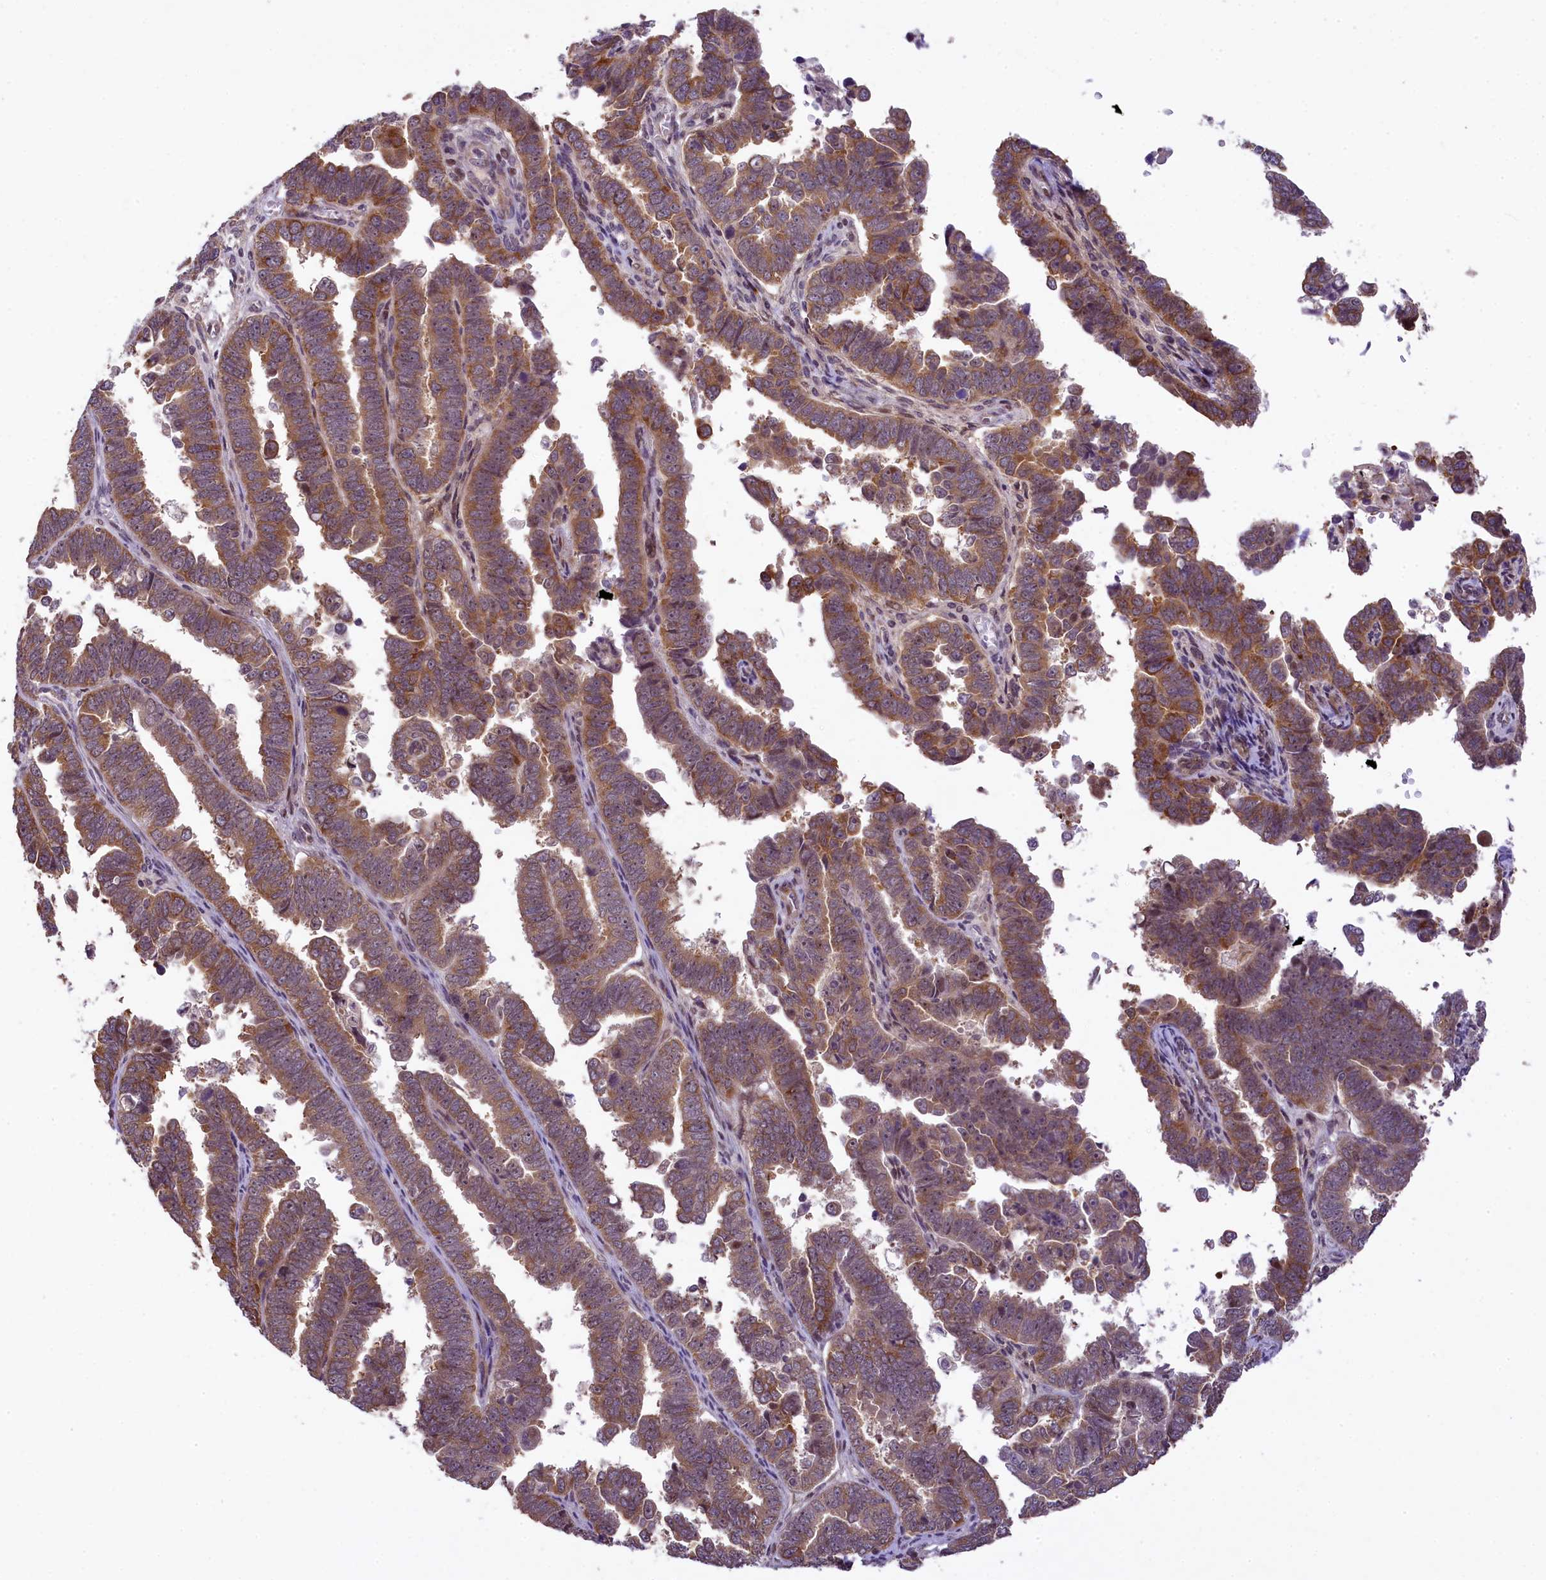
{"staining": {"intensity": "moderate", "quantity": ">75%", "location": "cytoplasmic/membranous"}, "tissue": "endometrial cancer", "cell_type": "Tumor cells", "image_type": "cancer", "snomed": [{"axis": "morphology", "description": "Adenocarcinoma, NOS"}, {"axis": "topography", "description": "Endometrium"}], "caption": "About >75% of tumor cells in human endometrial adenocarcinoma exhibit moderate cytoplasmic/membranous protein expression as visualized by brown immunohistochemical staining.", "gene": "RBBP8", "patient": {"sex": "female", "age": 75}}